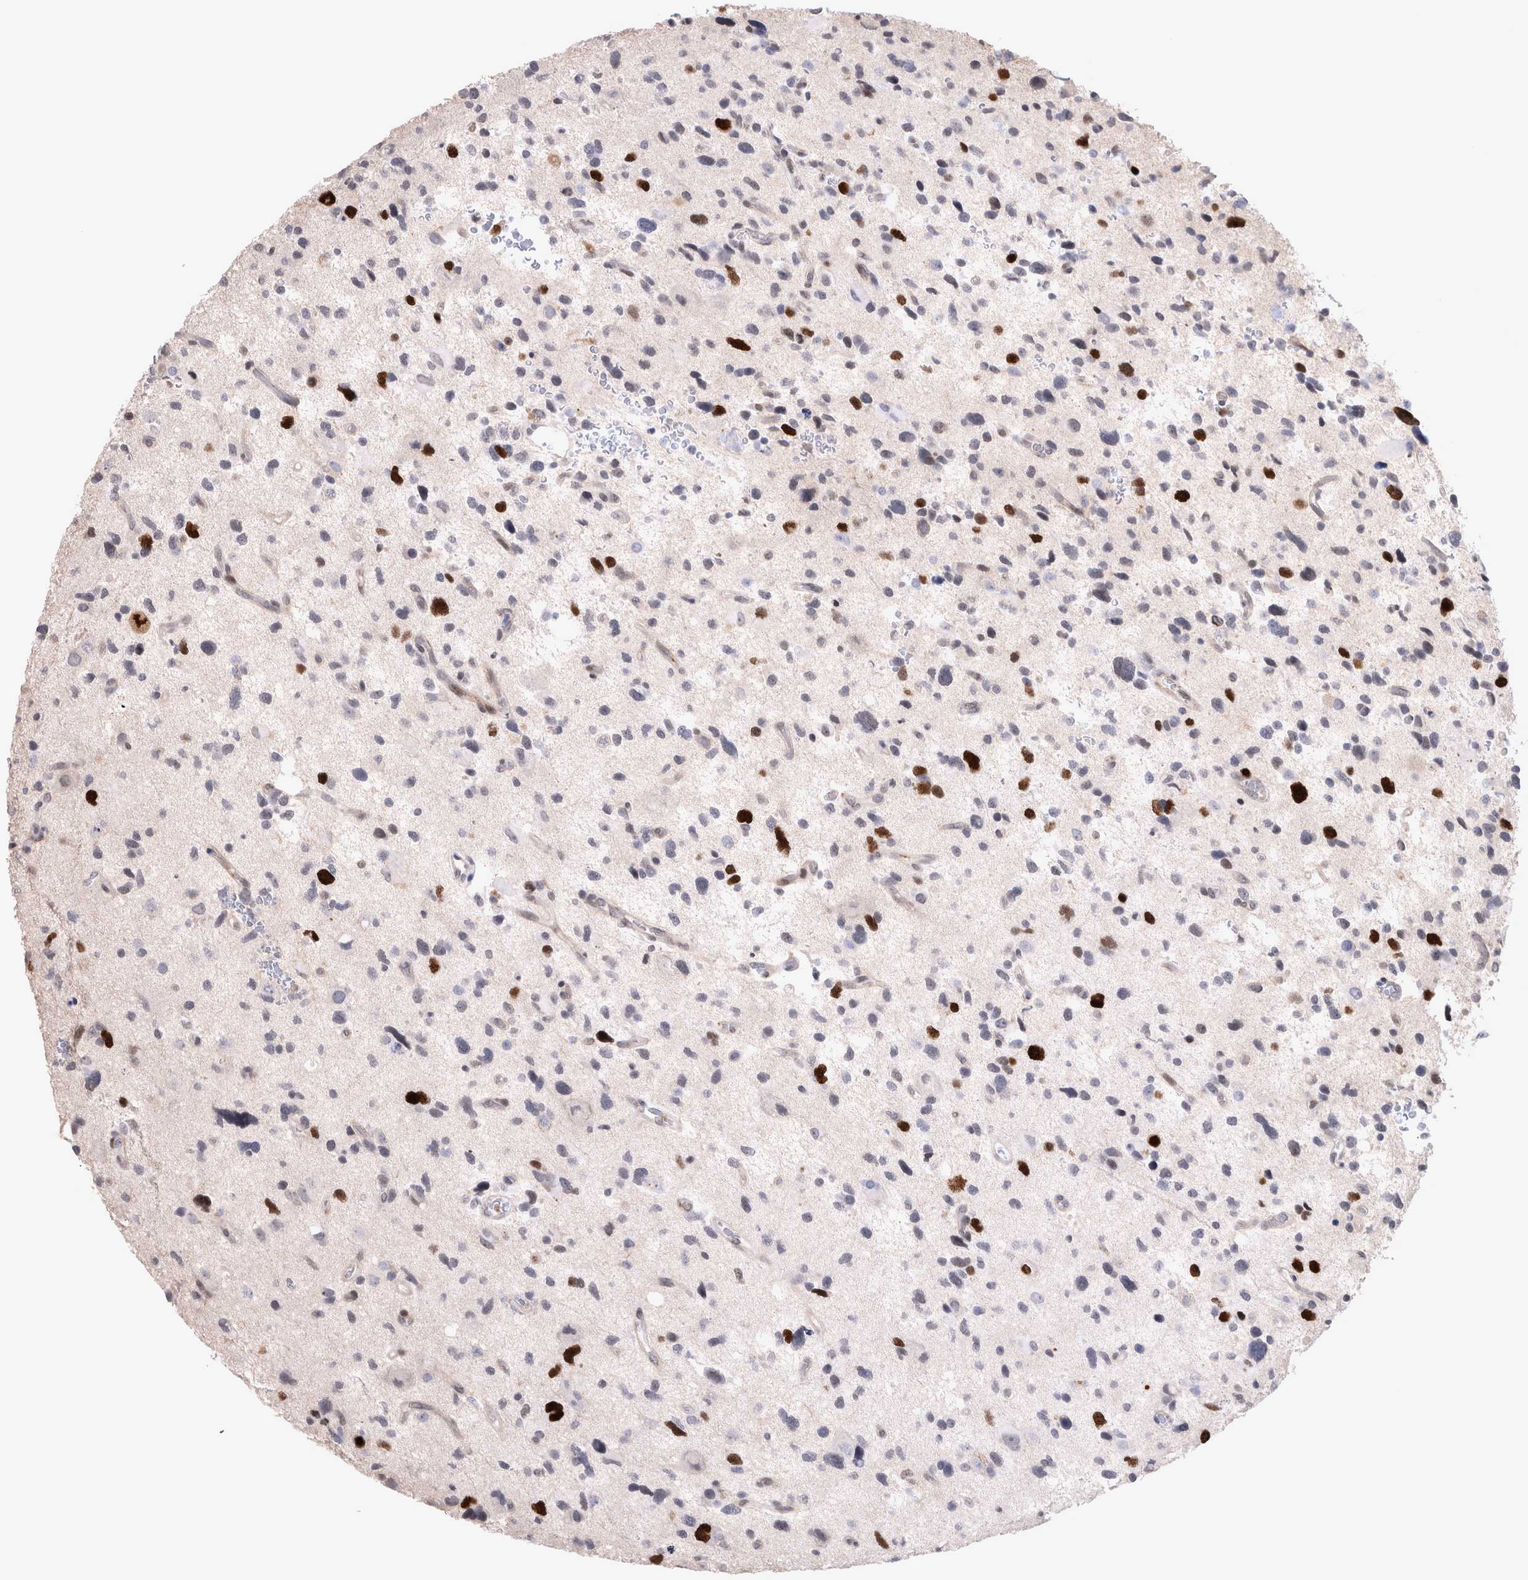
{"staining": {"intensity": "strong", "quantity": "<25%", "location": "nuclear"}, "tissue": "glioma", "cell_type": "Tumor cells", "image_type": "cancer", "snomed": [{"axis": "morphology", "description": "Glioma, malignant, High grade"}, {"axis": "topography", "description": "Brain"}], "caption": "Approximately <25% of tumor cells in human malignant glioma (high-grade) exhibit strong nuclear protein expression as visualized by brown immunohistochemical staining.", "gene": "KIF18B", "patient": {"sex": "male", "age": 33}}